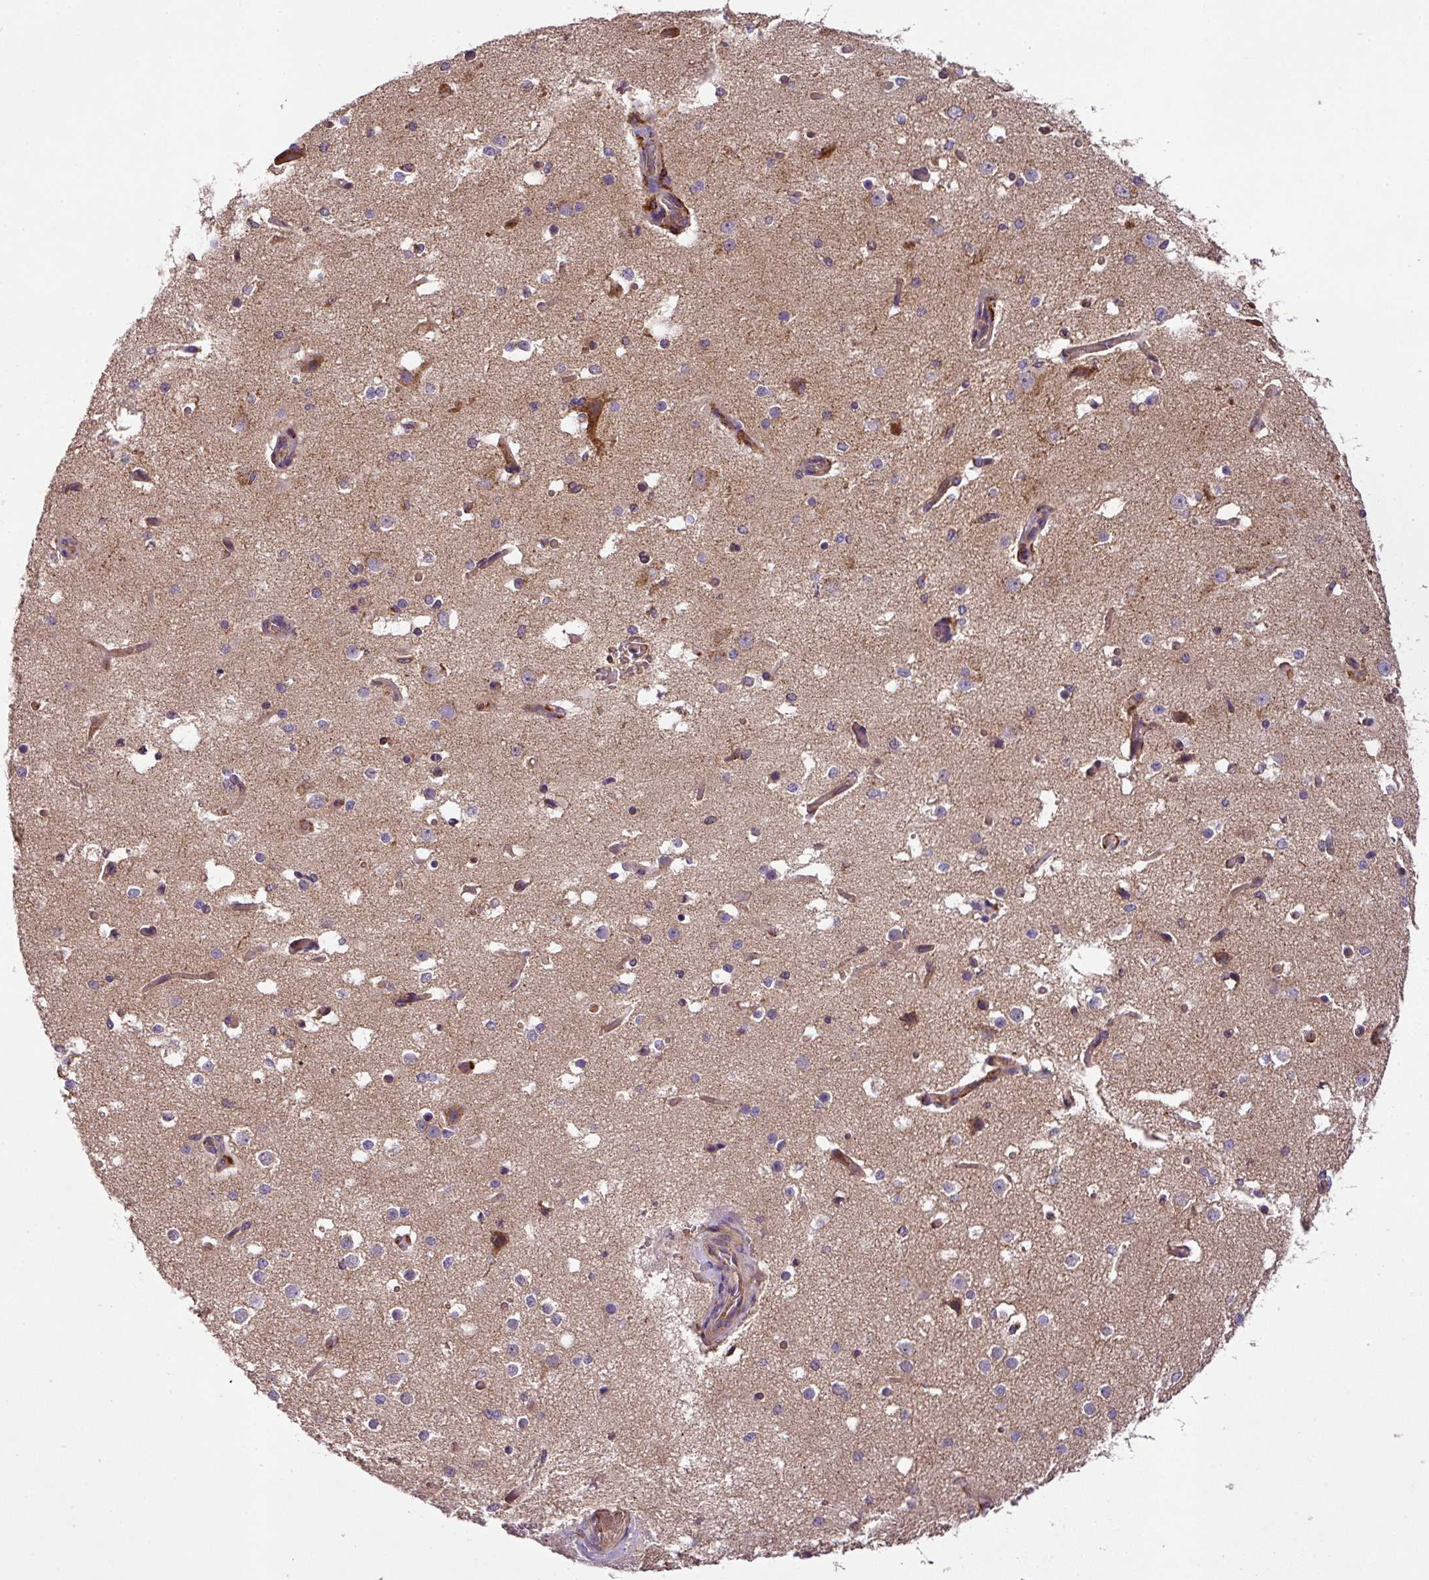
{"staining": {"intensity": "moderate", "quantity": ">75%", "location": "cytoplasmic/membranous"}, "tissue": "cerebral cortex", "cell_type": "Endothelial cells", "image_type": "normal", "snomed": [{"axis": "morphology", "description": "Normal tissue, NOS"}, {"axis": "morphology", "description": "Inflammation, NOS"}, {"axis": "topography", "description": "Cerebral cortex"}], "caption": "This micrograph displays unremarkable cerebral cortex stained with immunohistochemistry (IHC) to label a protein in brown. The cytoplasmic/membranous of endothelial cells show moderate positivity for the protein. Nuclei are counter-stained blue.", "gene": "ZNF513", "patient": {"sex": "male", "age": 6}}